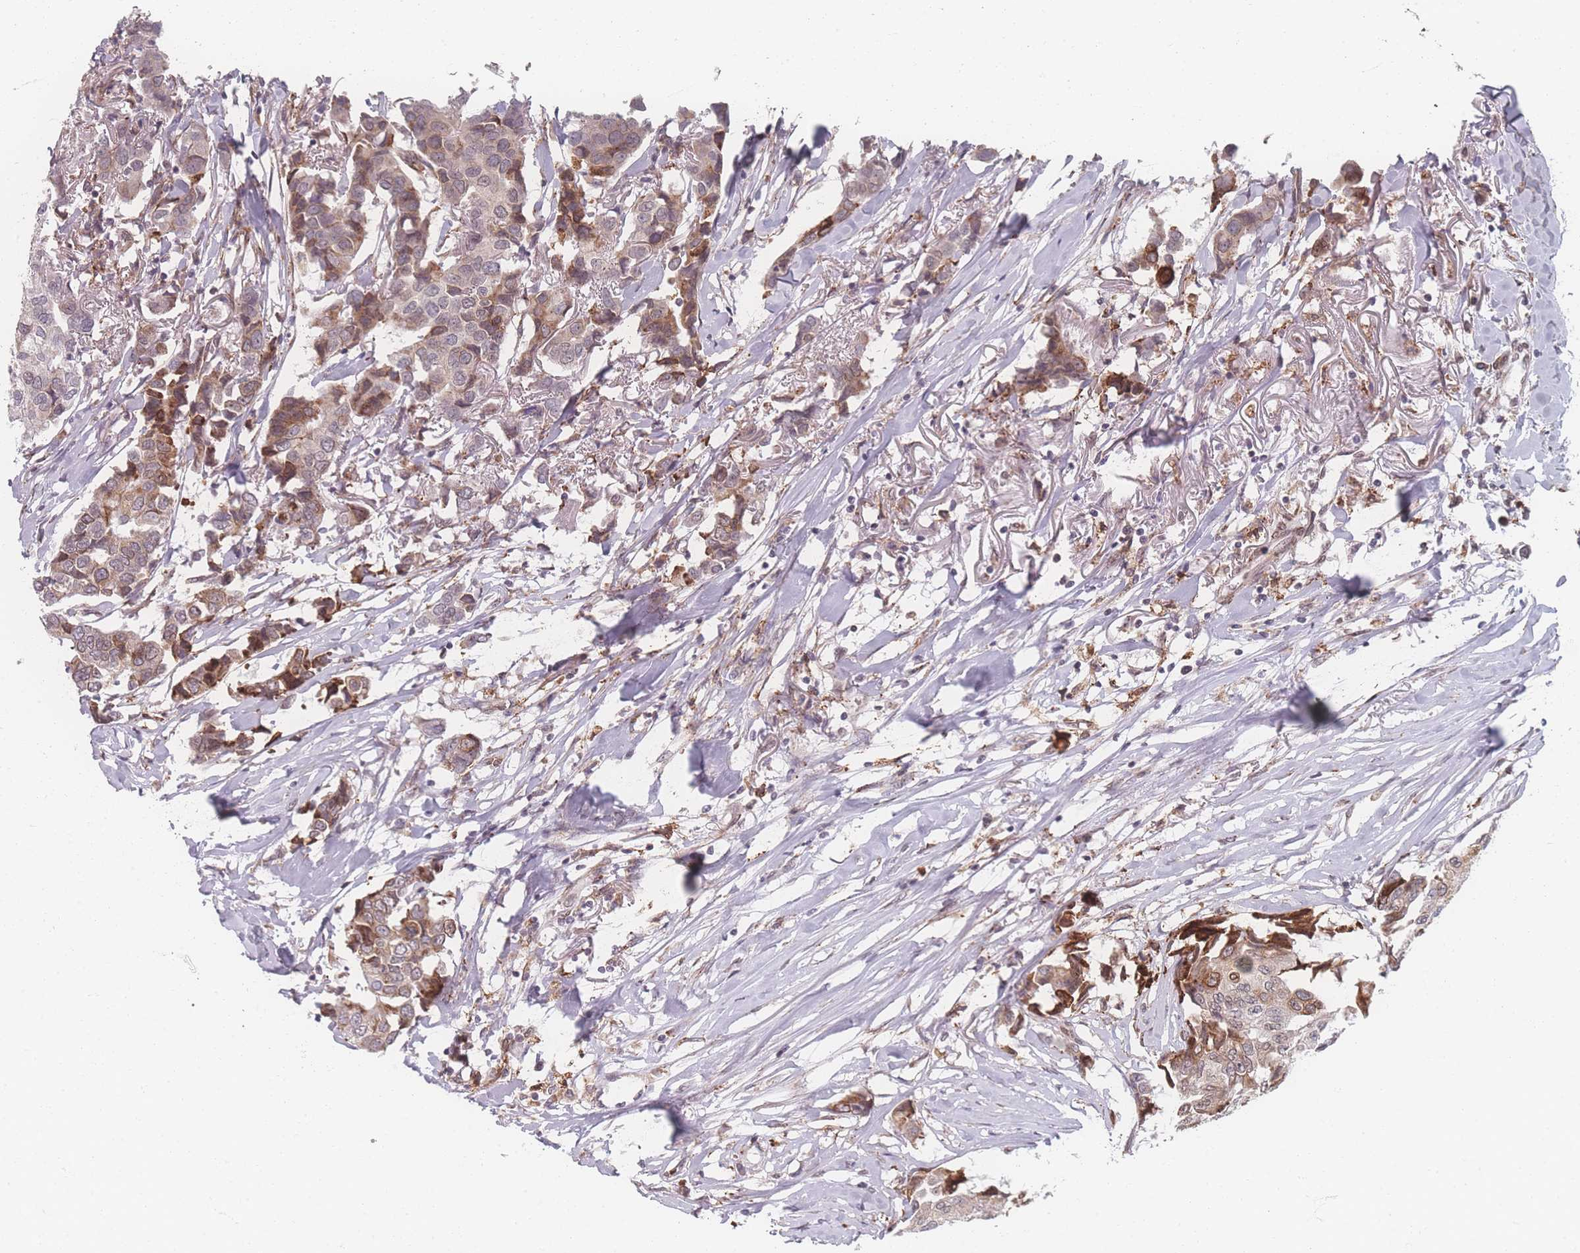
{"staining": {"intensity": "moderate", "quantity": "<25%", "location": "cytoplasmic/membranous"}, "tissue": "breast cancer", "cell_type": "Tumor cells", "image_type": "cancer", "snomed": [{"axis": "morphology", "description": "Duct carcinoma"}, {"axis": "topography", "description": "Breast"}], "caption": "The immunohistochemical stain highlights moderate cytoplasmic/membranous staining in tumor cells of breast cancer (infiltrating ductal carcinoma) tissue. (Brightfield microscopy of DAB IHC at high magnification).", "gene": "ZC3H13", "patient": {"sex": "female", "age": 80}}